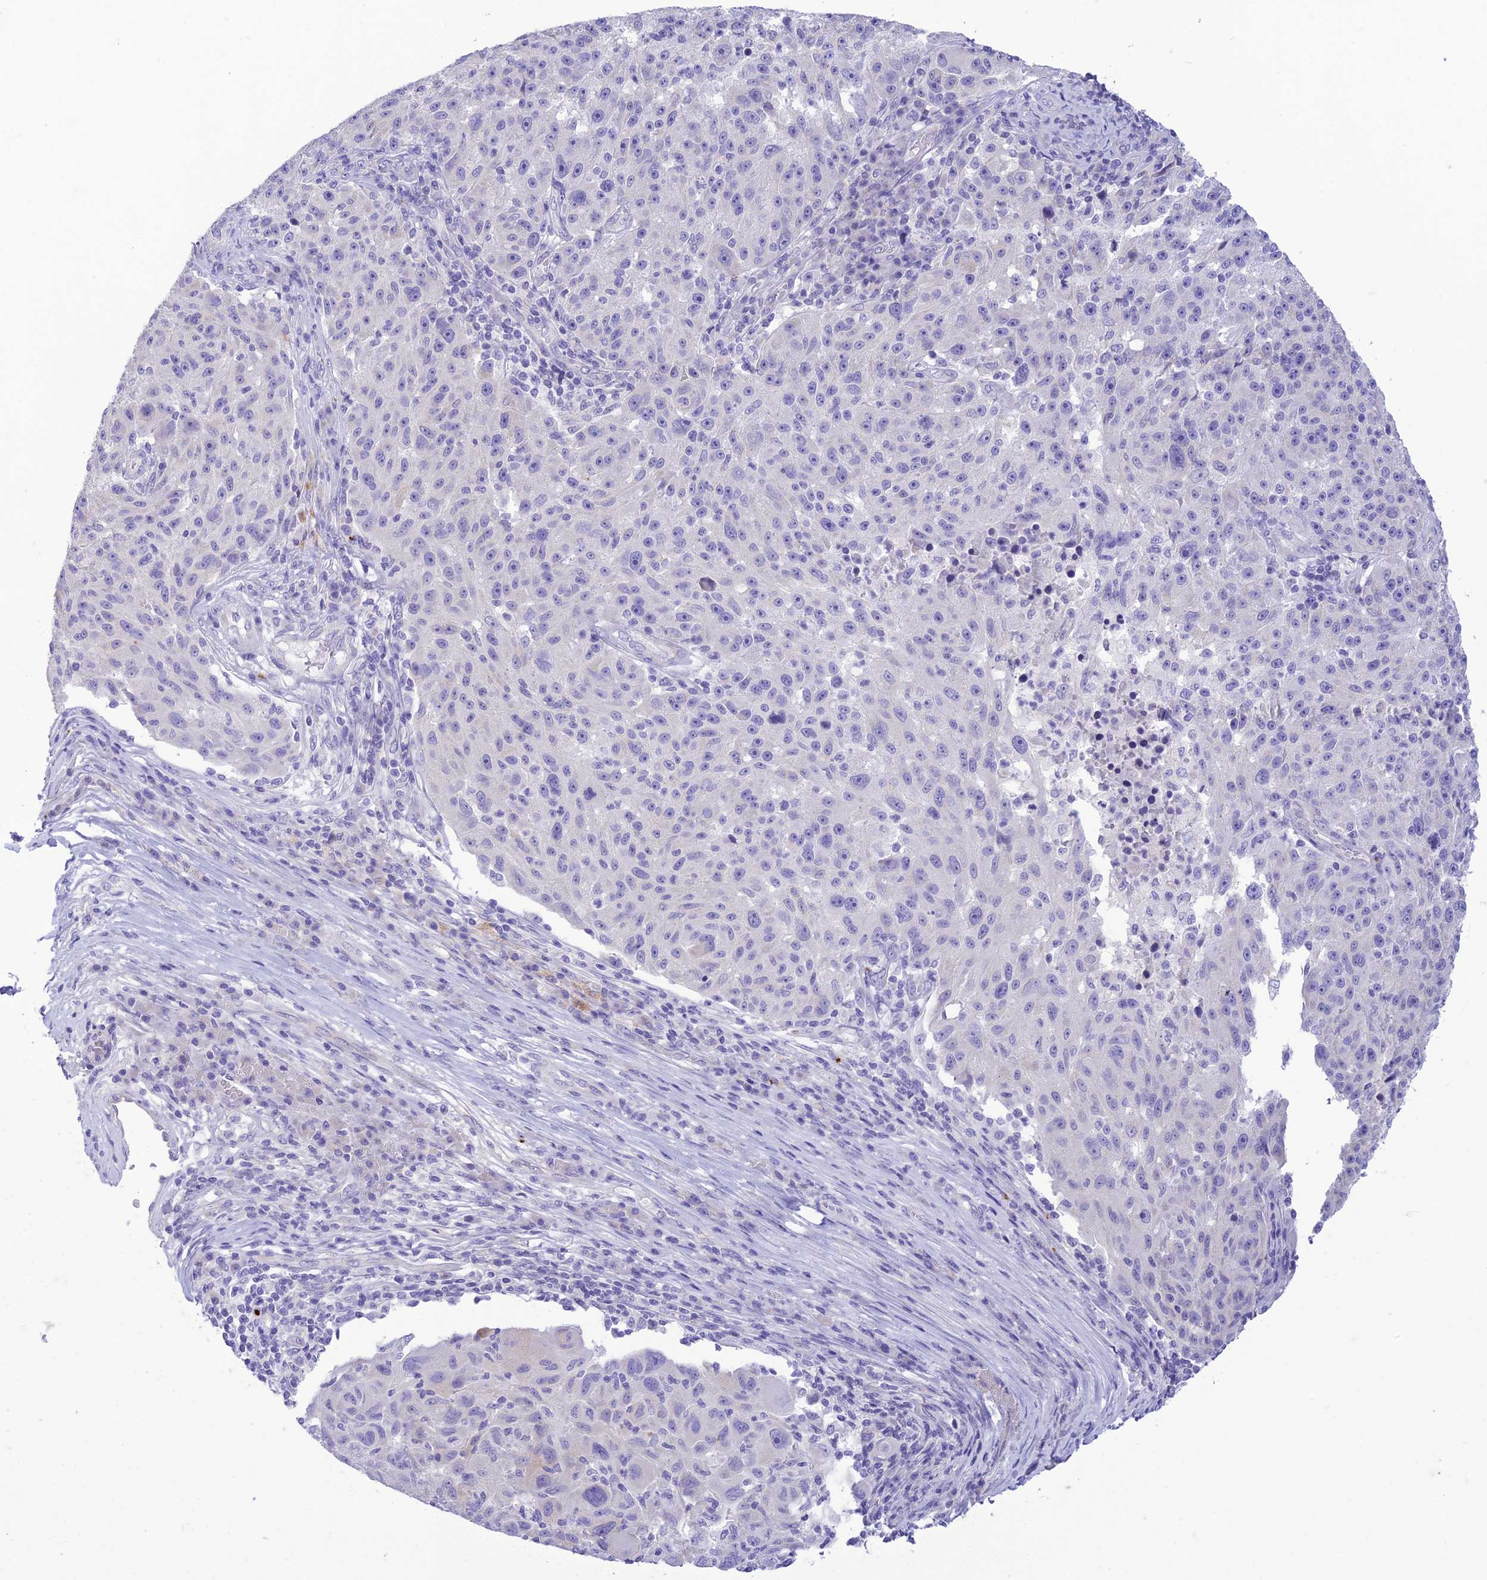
{"staining": {"intensity": "negative", "quantity": "none", "location": "none"}, "tissue": "melanoma", "cell_type": "Tumor cells", "image_type": "cancer", "snomed": [{"axis": "morphology", "description": "Malignant melanoma, NOS"}, {"axis": "topography", "description": "Skin"}], "caption": "There is no significant expression in tumor cells of melanoma. (IHC, brightfield microscopy, high magnification).", "gene": "DHDH", "patient": {"sex": "male", "age": 53}}